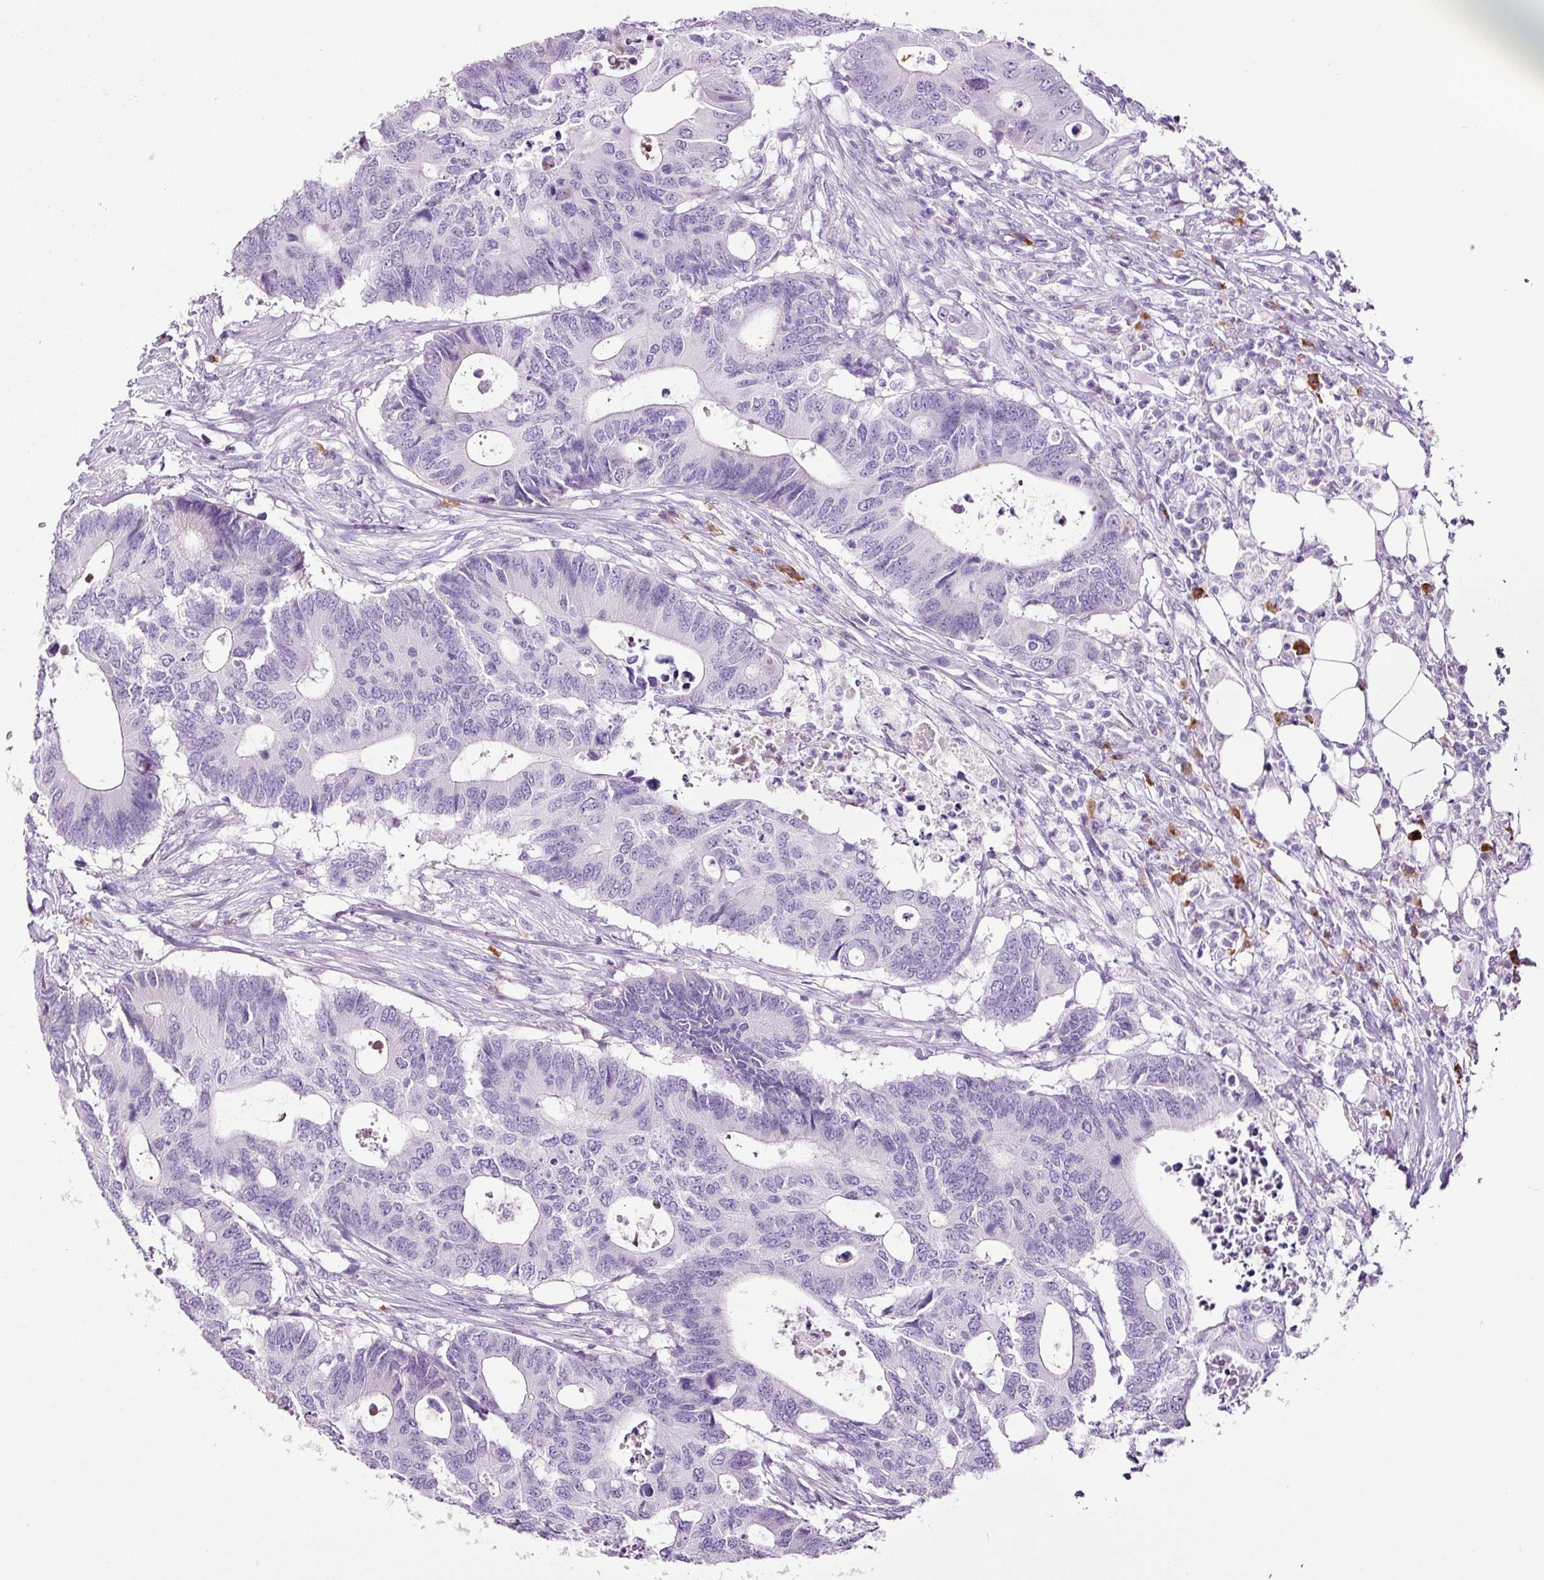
{"staining": {"intensity": "negative", "quantity": "none", "location": "none"}, "tissue": "colorectal cancer", "cell_type": "Tumor cells", "image_type": "cancer", "snomed": [{"axis": "morphology", "description": "Adenocarcinoma, NOS"}, {"axis": "topography", "description": "Colon"}], "caption": "This image is of colorectal cancer (adenocarcinoma) stained with immunohistochemistry (IHC) to label a protein in brown with the nuclei are counter-stained blue. There is no expression in tumor cells.", "gene": "KLF1", "patient": {"sex": "male", "age": 71}}